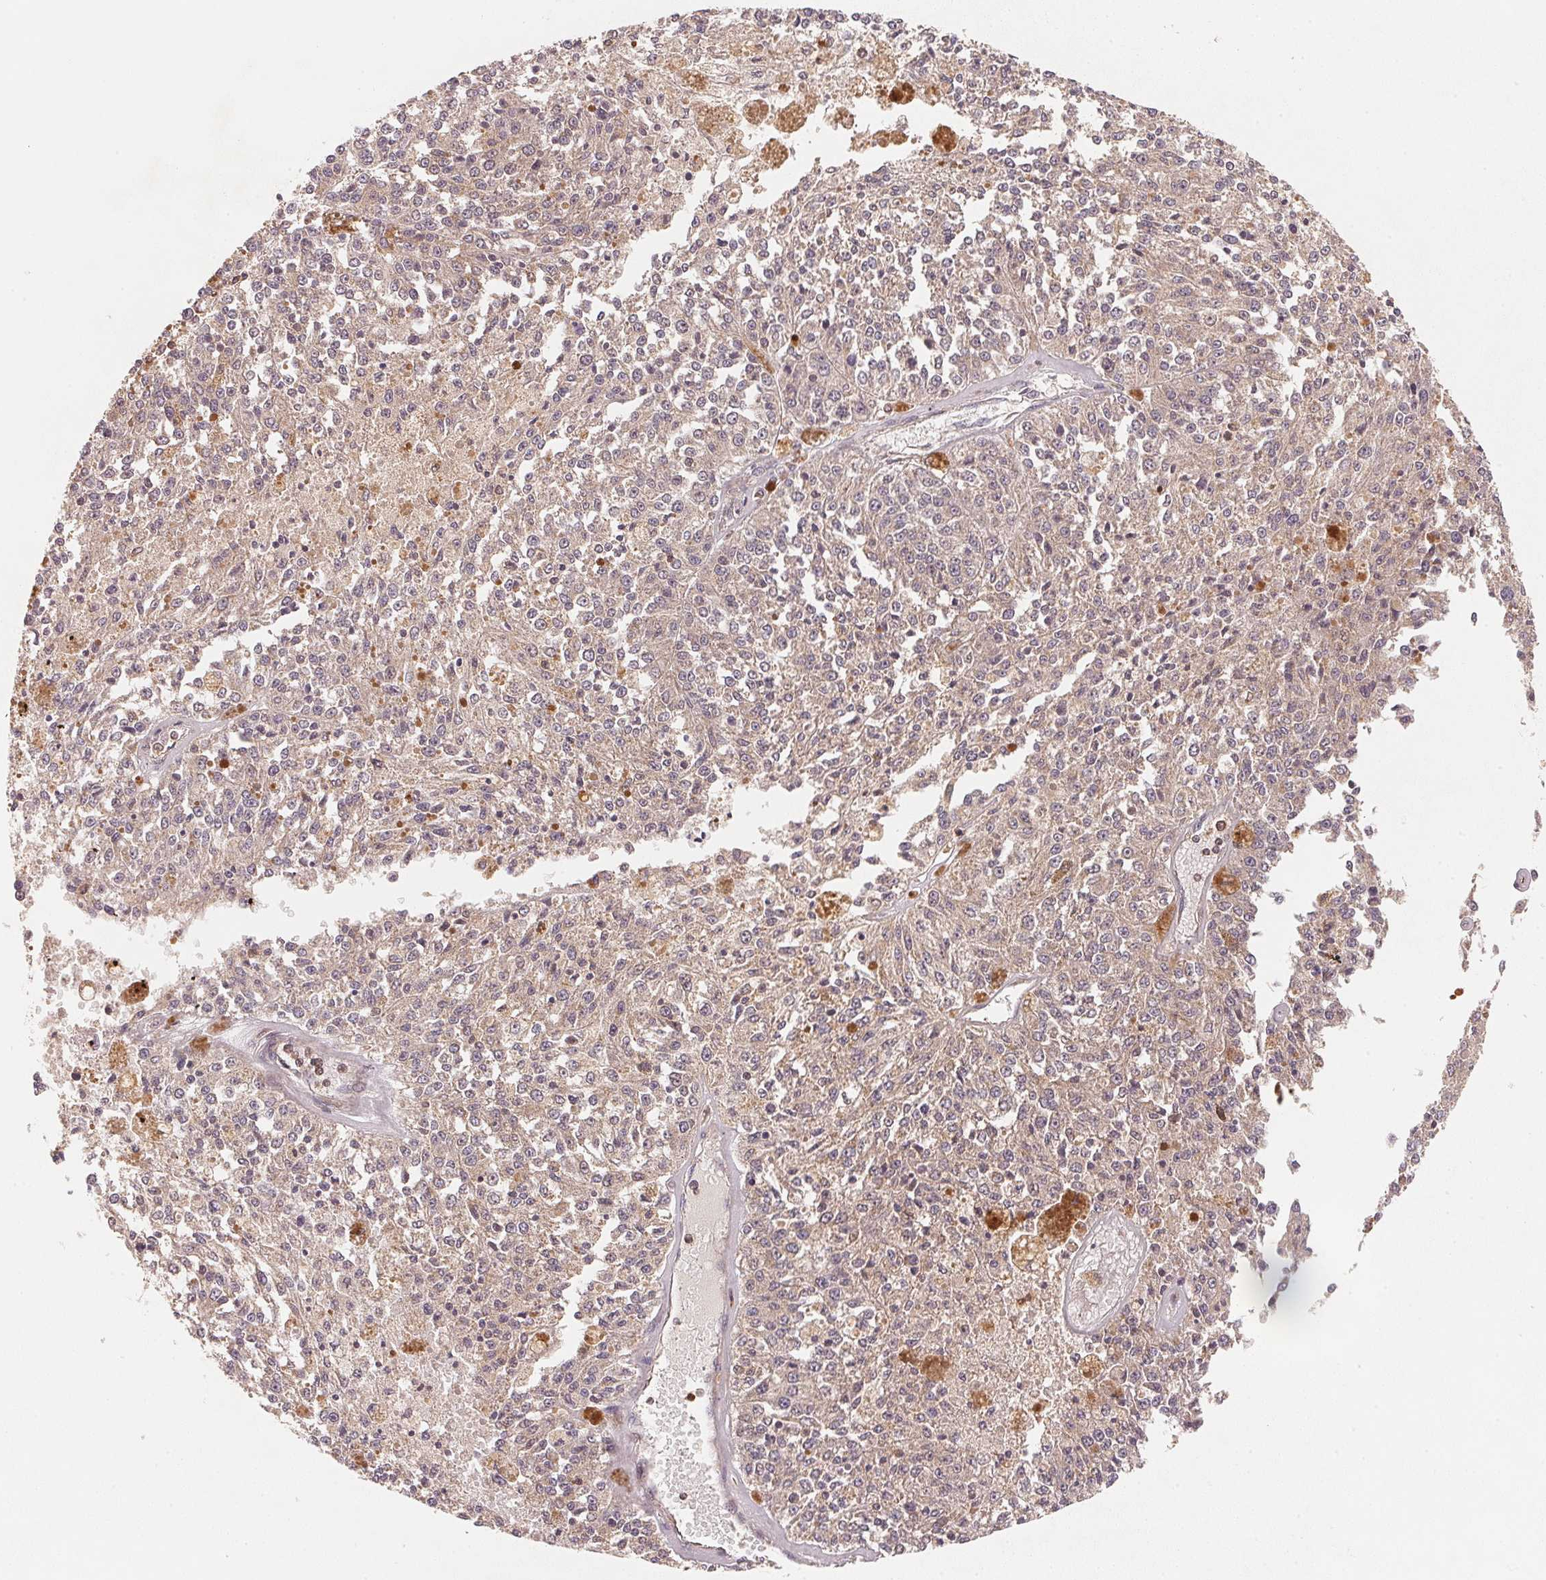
{"staining": {"intensity": "weak", "quantity": "25%-75%", "location": "cytoplasmic/membranous"}, "tissue": "melanoma", "cell_type": "Tumor cells", "image_type": "cancer", "snomed": [{"axis": "morphology", "description": "Malignant melanoma, Metastatic site"}, {"axis": "topography", "description": "Lymph node"}], "caption": "Malignant melanoma (metastatic site) stained for a protein (brown) shows weak cytoplasmic/membranous positive staining in about 25%-75% of tumor cells.", "gene": "CCDC102B", "patient": {"sex": "female", "age": 64}}